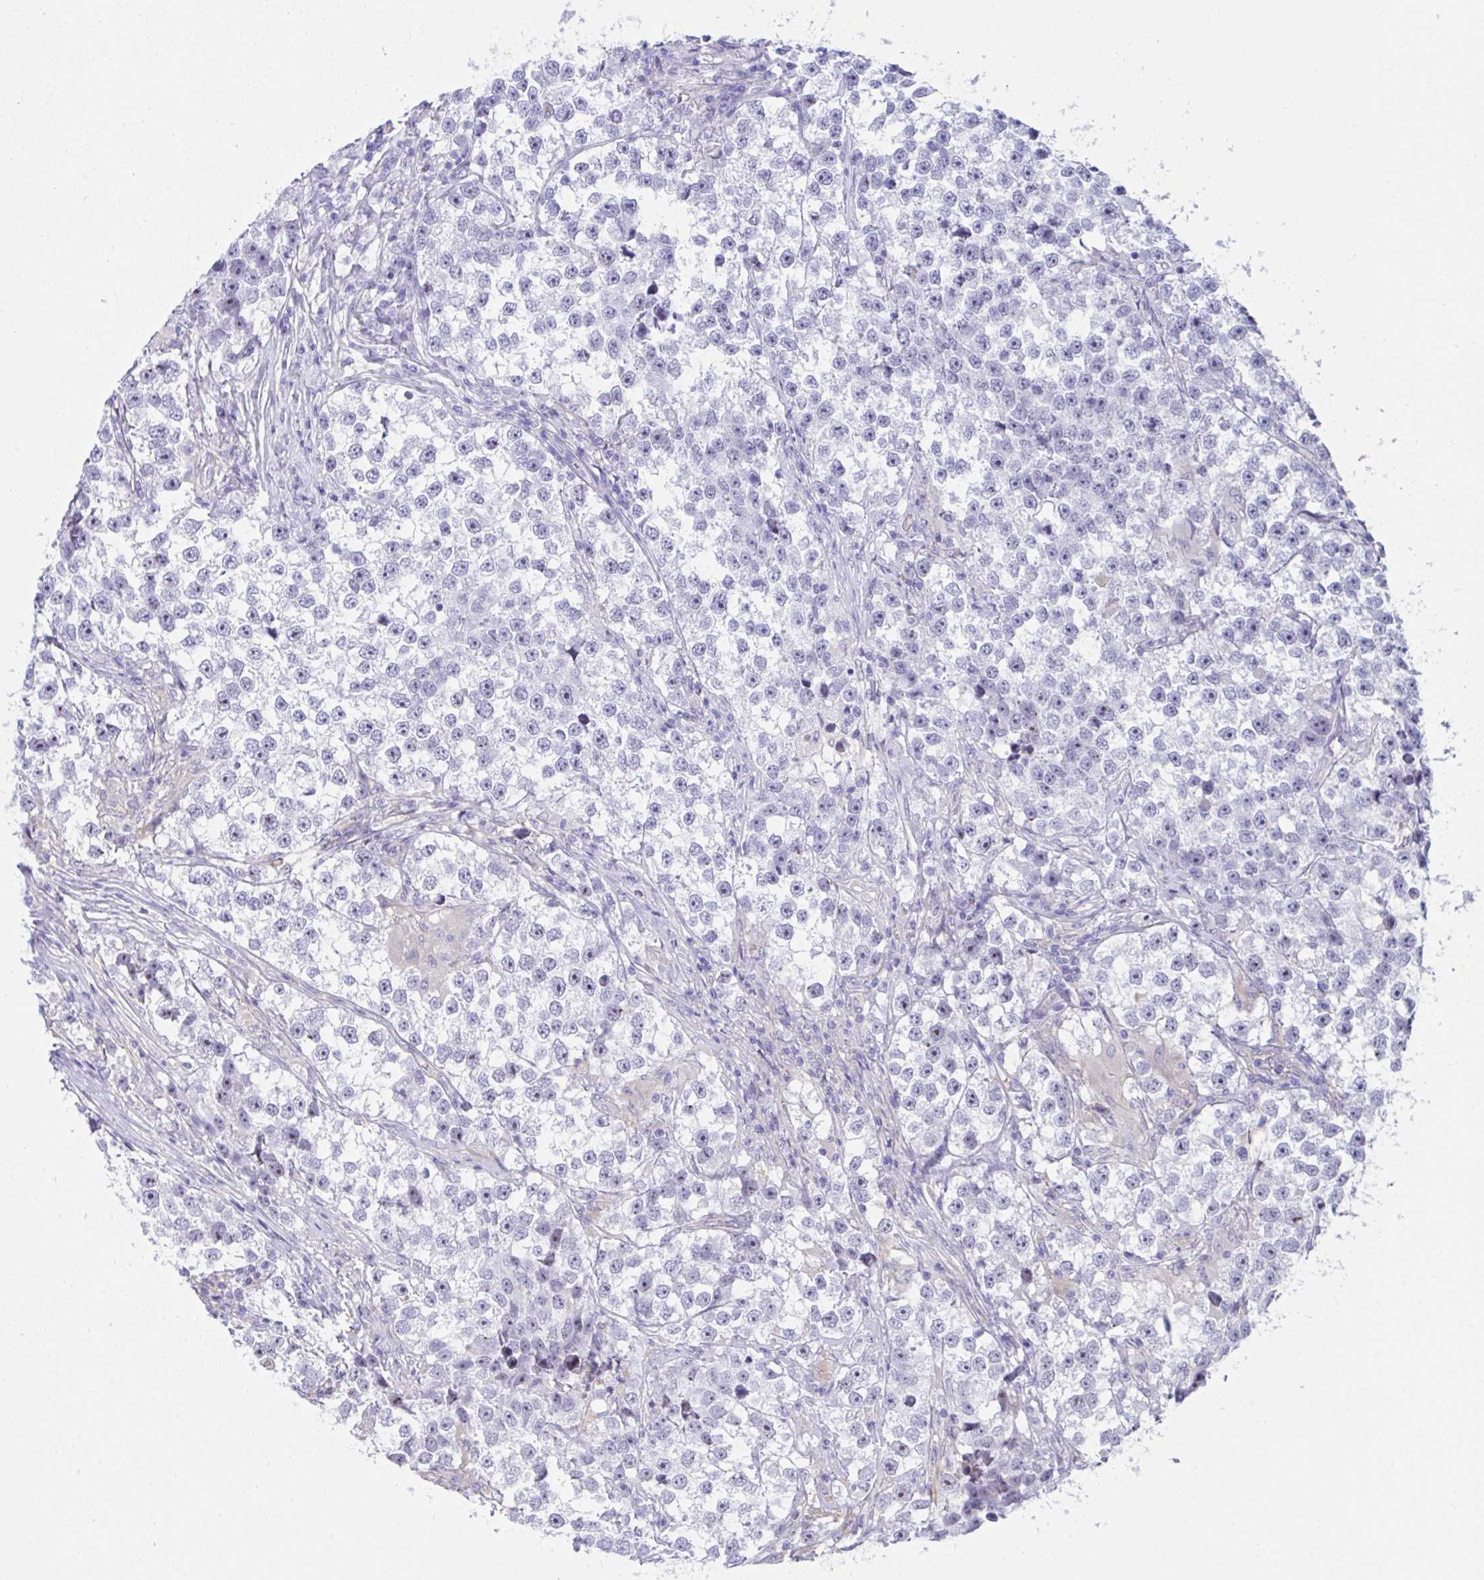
{"staining": {"intensity": "weak", "quantity": "<25%", "location": "nuclear"}, "tissue": "testis cancer", "cell_type": "Tumor cells", "image_type": "cancer", "snomed": [{"axis": "morphology", "description": "Seminoma, NOS"}, {"axis": "topography", "description": "Testis"}], "caption": "This micrograph is of testis cancer stained with IHC to label a protein in brown with the nuclei are counter-stained blue. There is no positivity in tumor cells.", "gene": "CENPQ", "patient": {"sex": "male", "age": 46}}